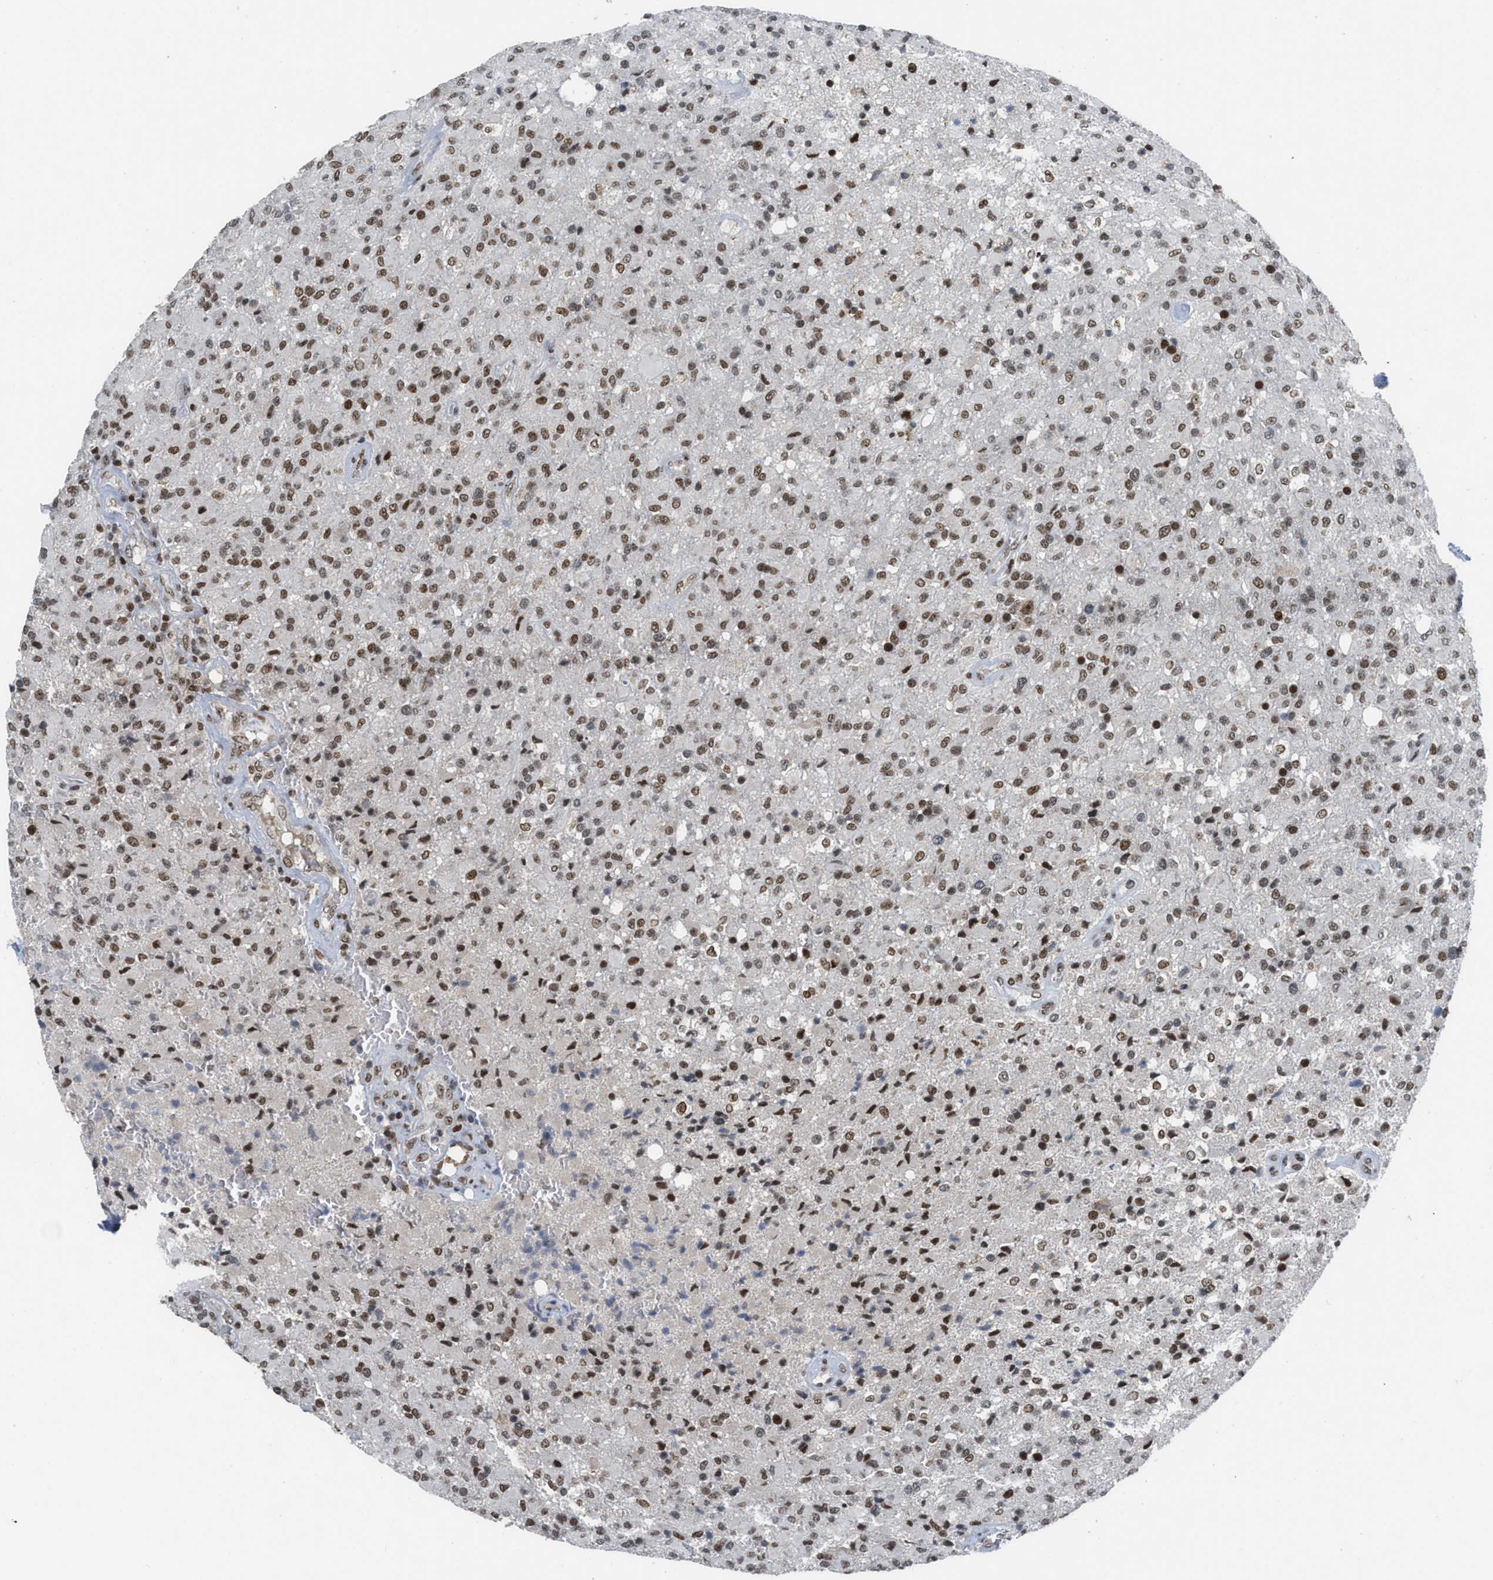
{"staining": {"intensity": "strong", "quantity": ">75%", "location": "nuclear"}, "tissue": "glioma", "cell_type": "Tumor cells", "image_type": "cancer", "snomed": [{"axis": "morphology", "description": "Glioma, malignant, High grade"}, {"axis": "topography", "description": "Brain"}], "caption": "This photomicrograph reveals immunohistochemistry staining of human high-grade glioma (malignant), with high strong nuclear positivity in about >75% of tumor cells.", "gene": "RAD51B", "patient": {"sex": "male", "age": 71}}